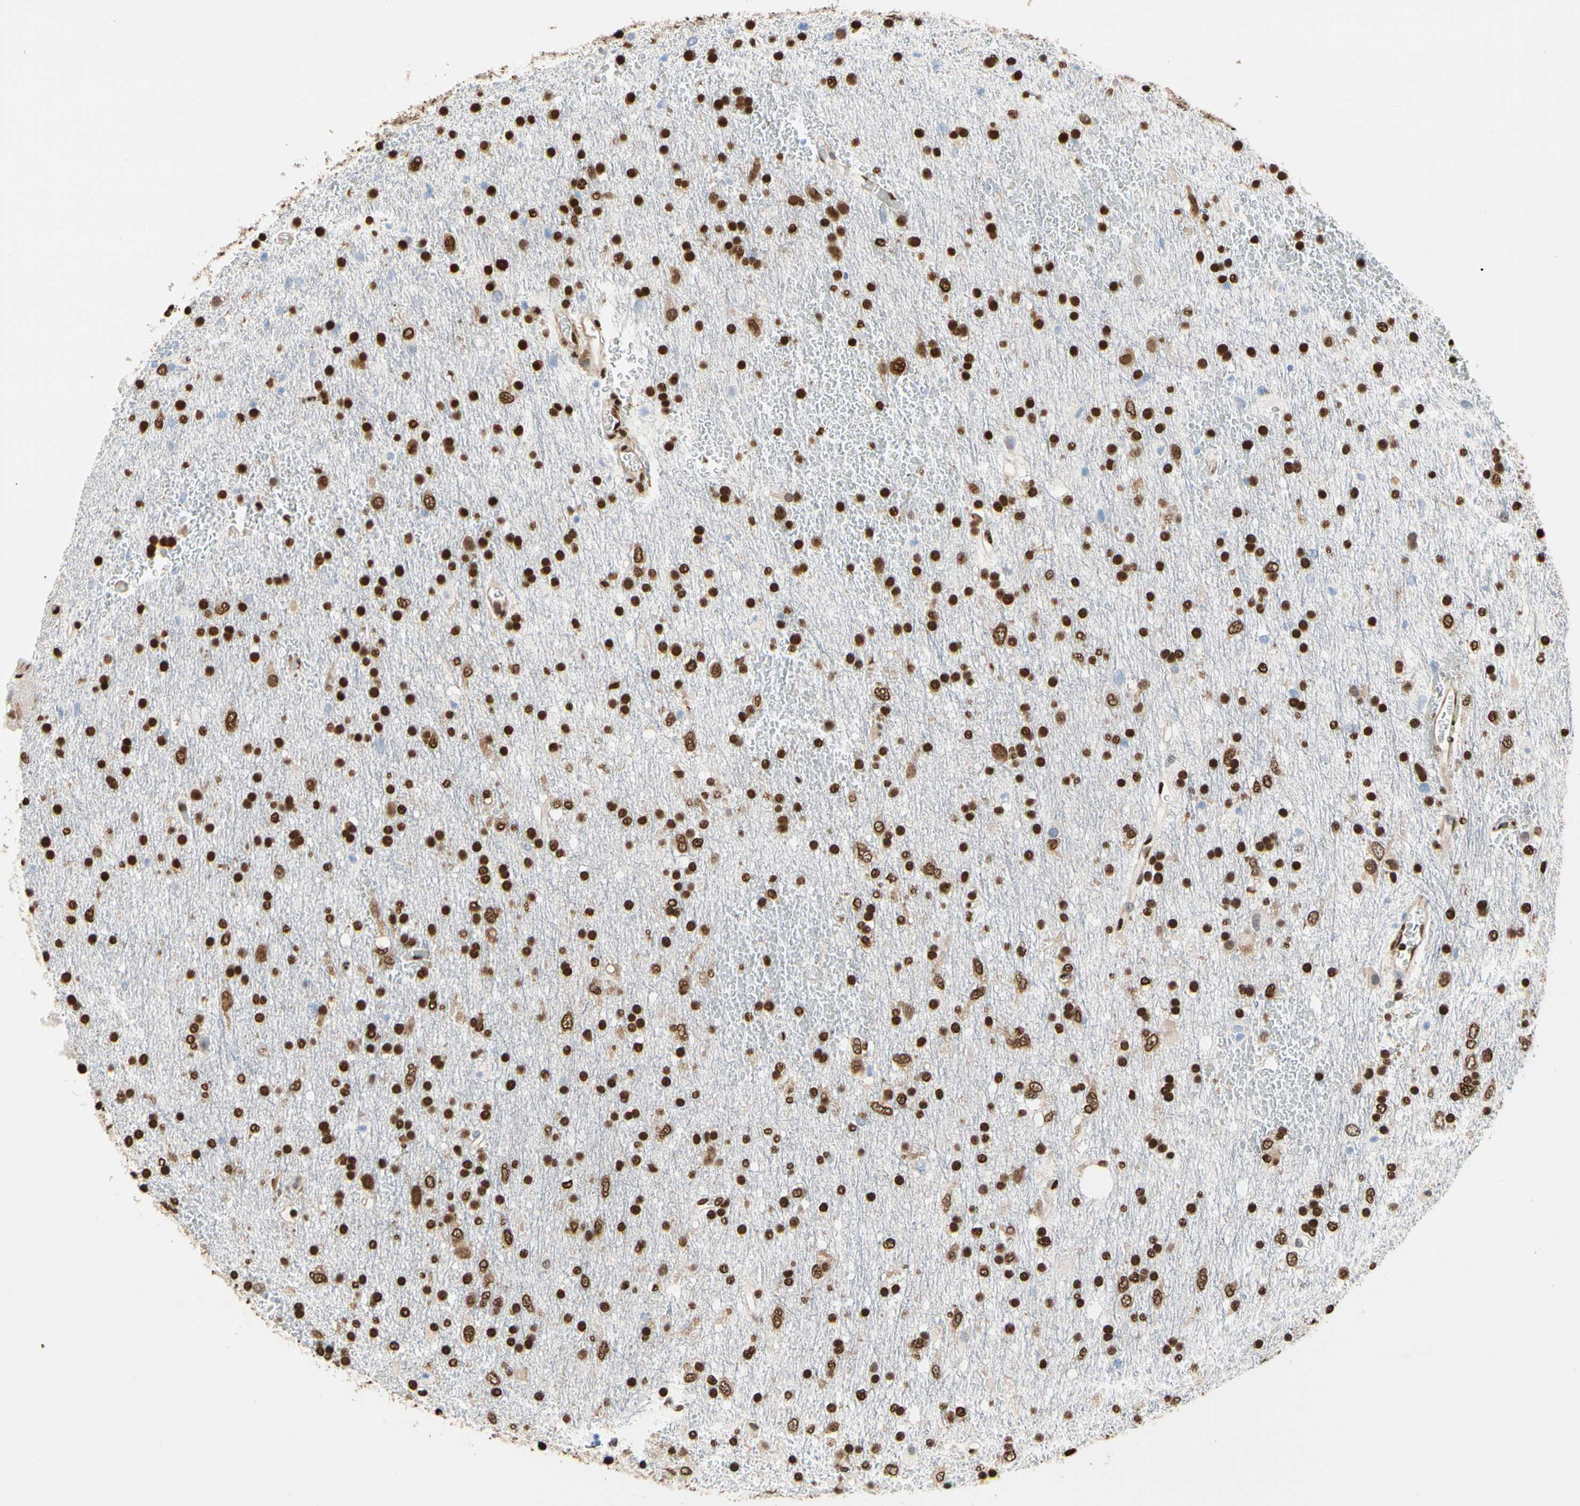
{"staining": {"intensity": "strong", "quantity": ">75%", "location": "nuclear"}, "tissue": "glioma", "cell_type": "Tumor cells", "image_type": "cancer", "snomed": [{"axis": "morphology", "description": "Glioma, malignant, Low grade"}, {"axis": "topography", "description": "Brain"}], "caption": "Strong nuclear positivity for a protein is identified in about >75% of tumor cells of glioma using immunohistochemistry (IHC).", "gene": "HNRNPK", "patient": {"sex": "male", "age": 77}}